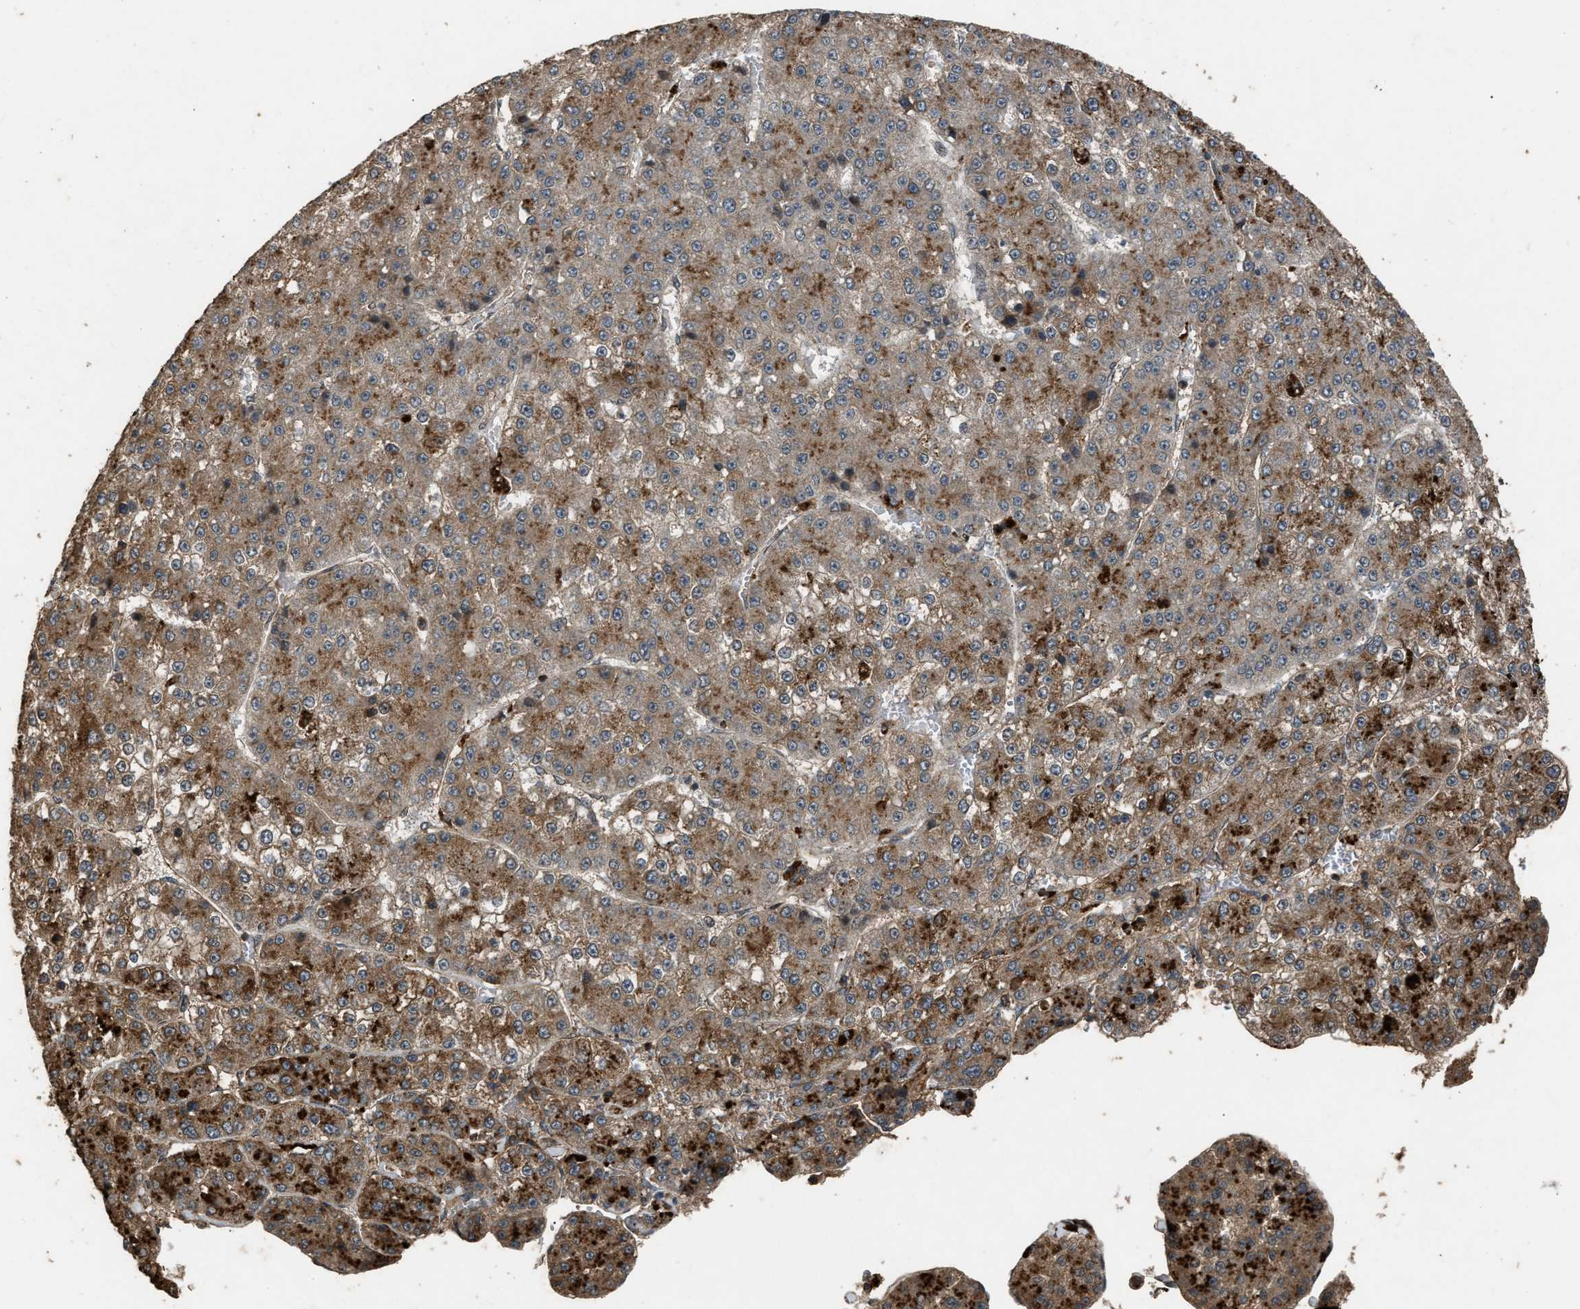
{"staining": {"intensity": "moderate", "quantity": ">75%", "location": "cytoplasmic/membranous"}, "tissue": "liver cancer", "cell_type": "Tumor cells", "image_type": "cancer", "snomed": [{"axis": "morphology", "description": "Carcinoma, Hepatocellular, NOS"}, {"axis": "topography", "description": "Liver"}], "caption": "Liver cancer (hepatocellular carcinoma) tissue reveals moderate cytoplasmic/membranous expression in approximately >75% of tumor cells", "gene": "PSMD1", "patient": {"sex": "female", "age": 73}}